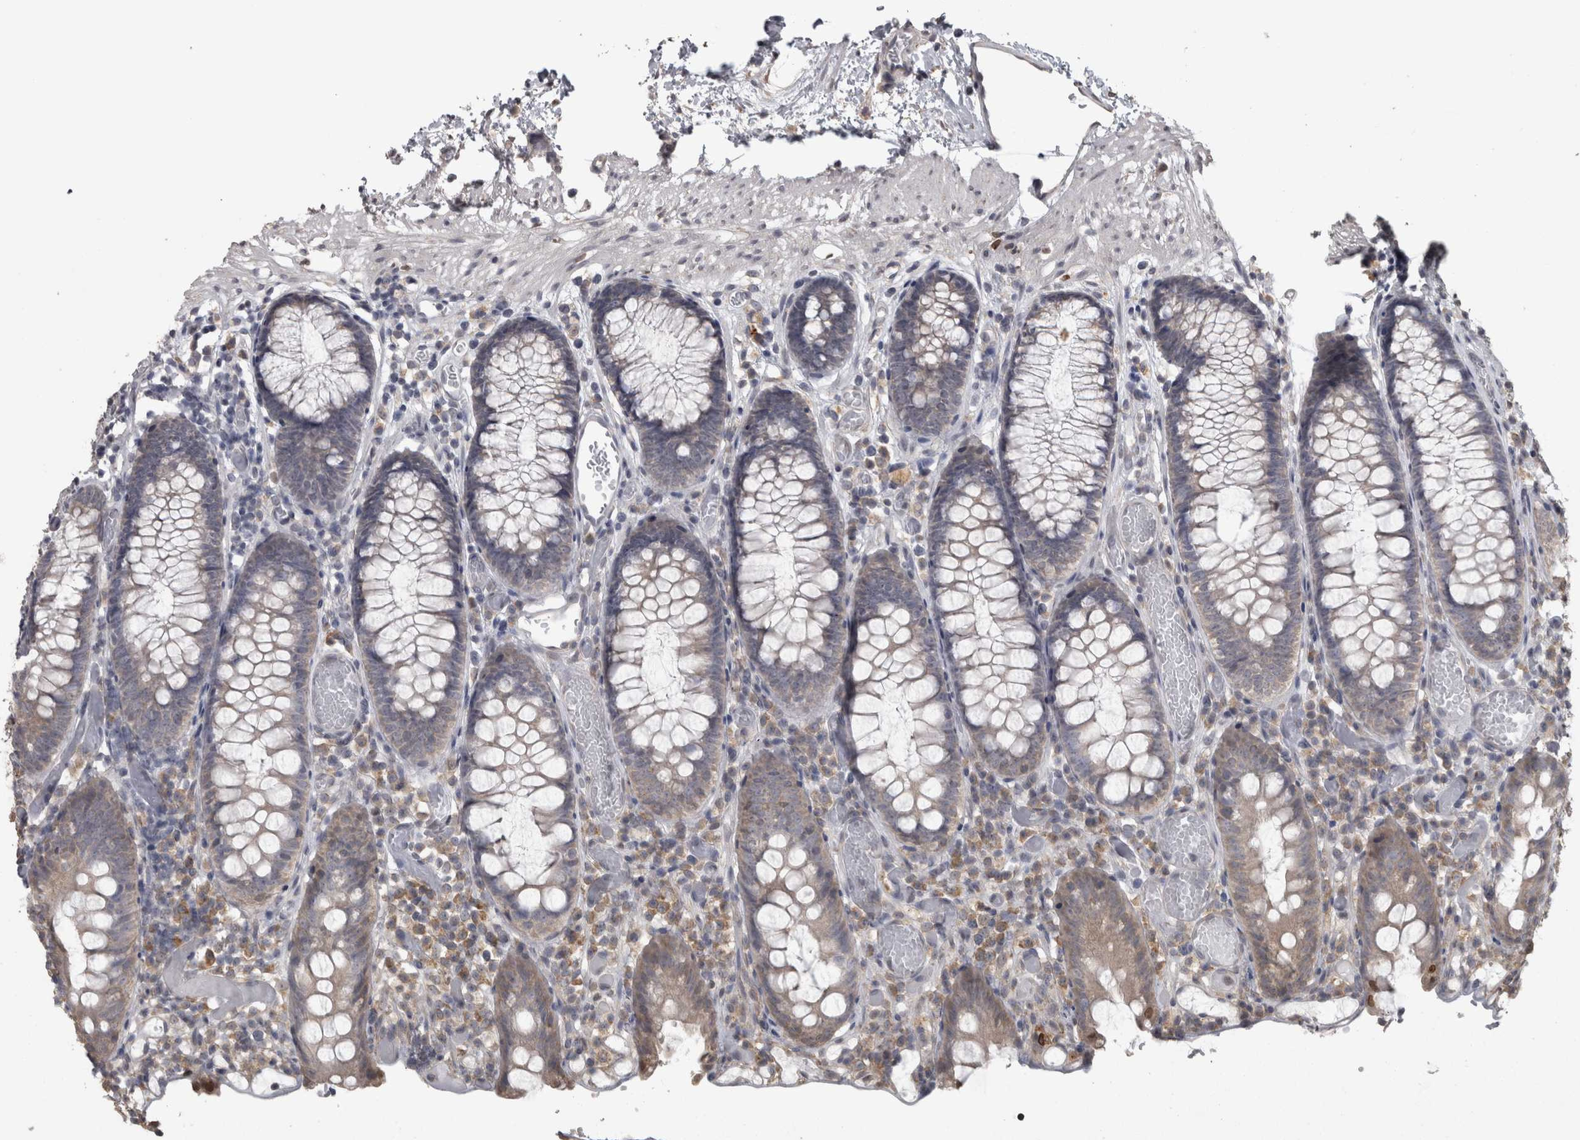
{"staining": {"intensity": "negative", "quantity": "none", "location": "none"}, "tissue": "colon", "cell_type": "Endothelial cells", "image_type": "normal", "snomed": [{"axis": "morphology", "description": "Normal tissue, NOS"}, {"axis": "topography", "description": "Colon"}], "caption": "A photomicrograph of colon stained for a protein demonstrates no brown staining in endothelial cells. (DAB IHC visualized using brightfield microscopy, high magnification).", "gene": "RAB29", "patient": {"sex": "male", "age": 14}}